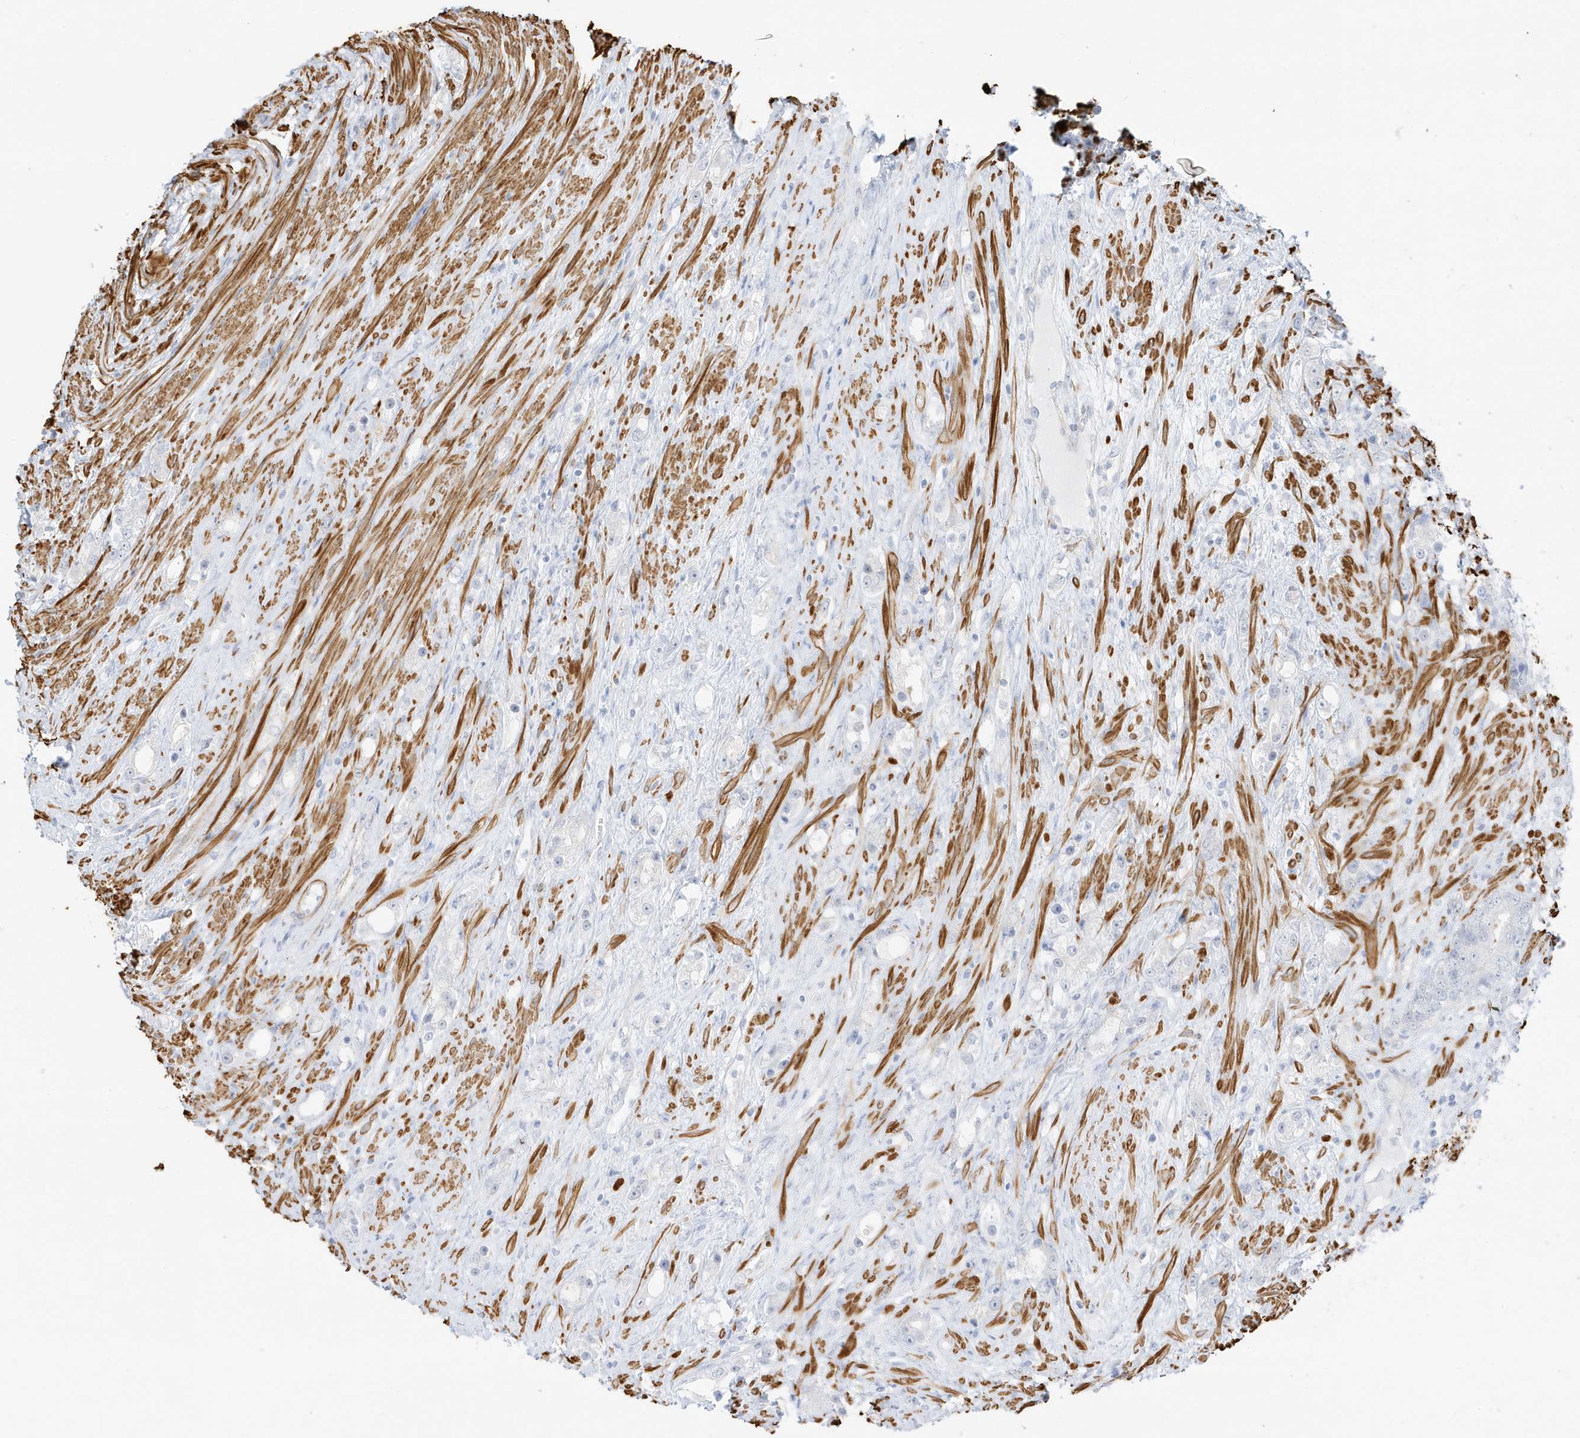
{"staining": {"intensity": "negative", "quantity": "none", "location": "none"}, "tissue": "prostate cancer", "cell_type": "Tumor cells", "image_type": "cancer", "snomed": [{"axis": "morphology", "description": "Adenocarcinoma, High grade"}, {"axis": "topography", "description": "Prostate"}], "caption": "The micrograph reveals no staining of tumor cells in high-grade adenocarcinoma (prostate).", "gene": "SLC22A13", "patient": {"sex": "male", "age": 63}}